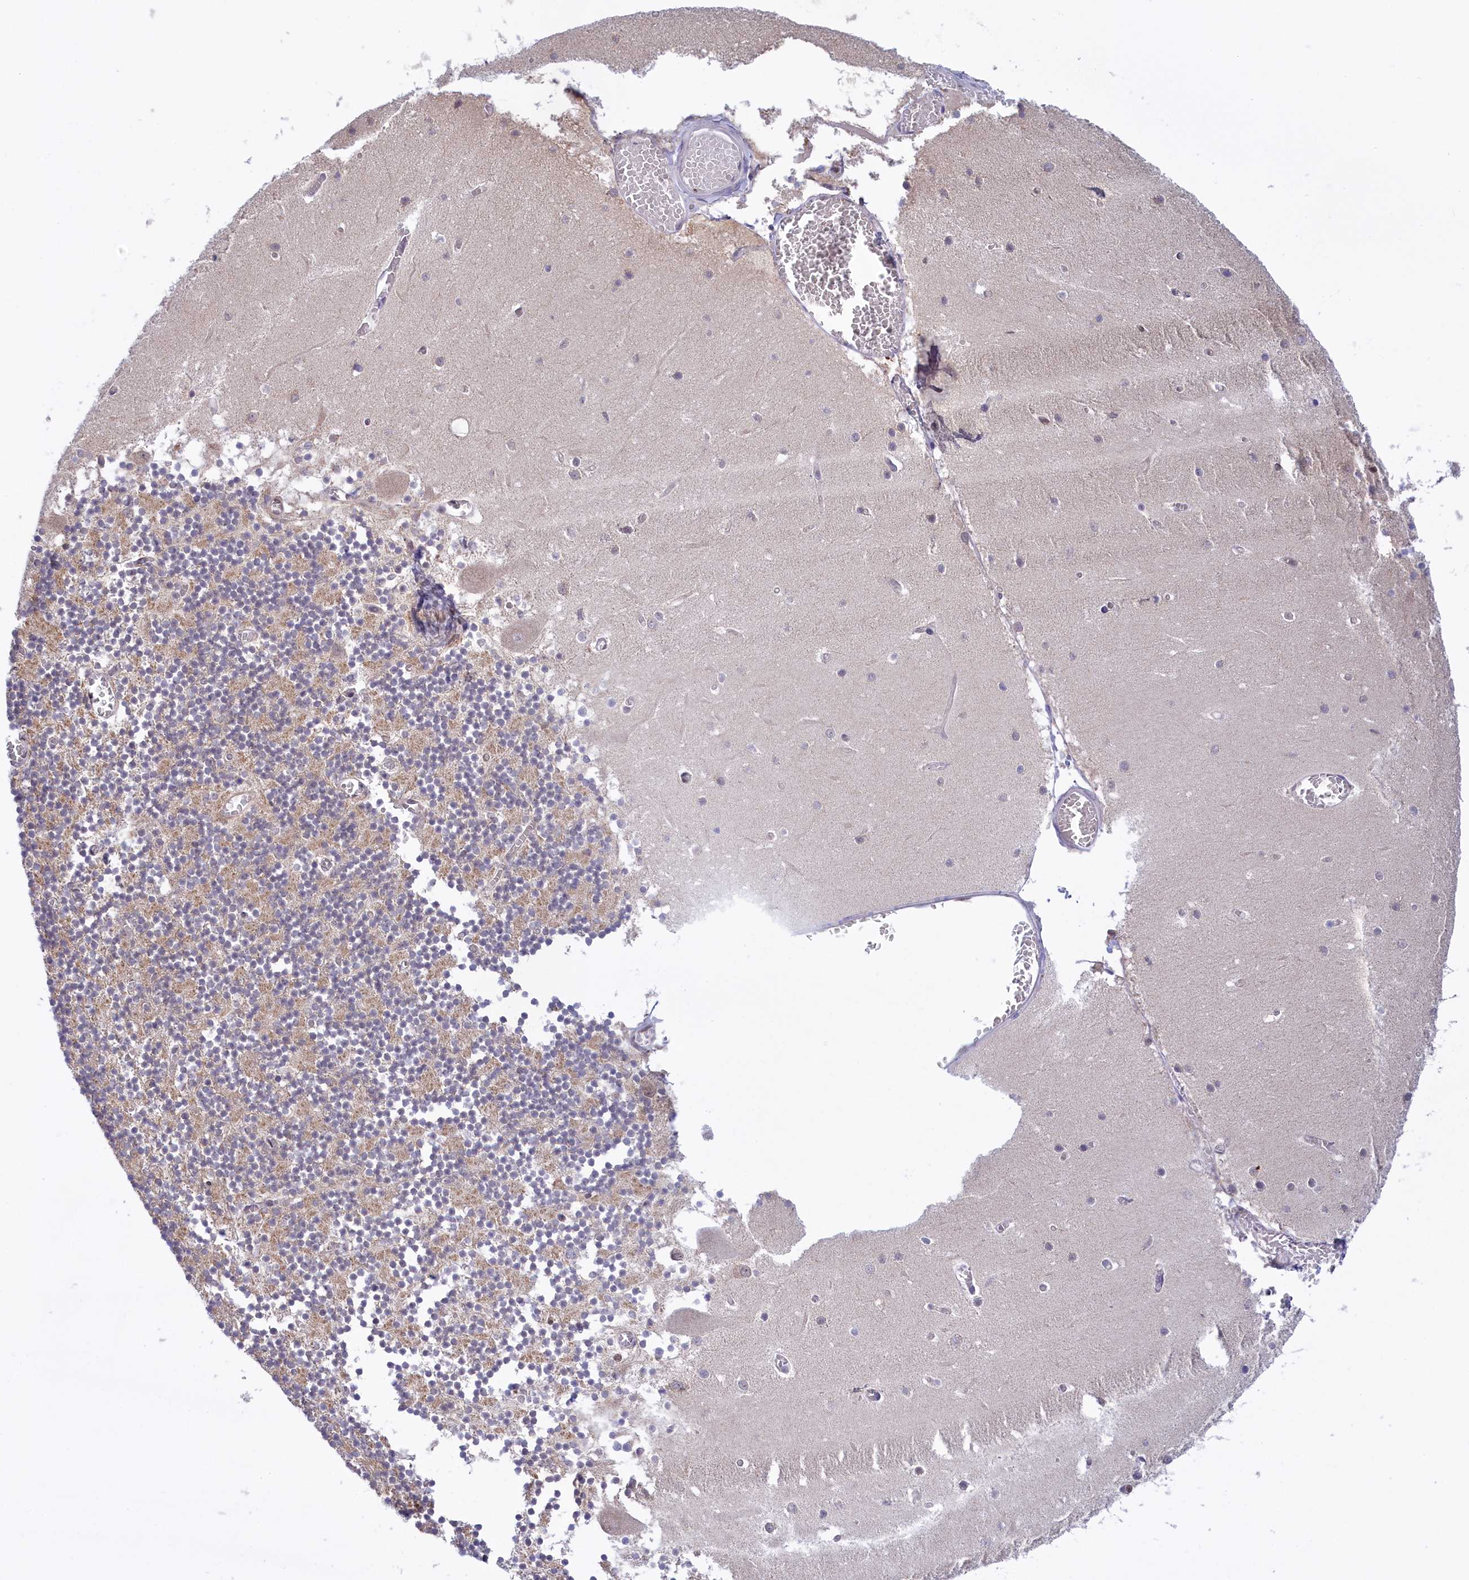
{"staining": {"intensity": "negative", "quantity": "none", "location": "none"}, "tissue": "cerebellum", "cell_type": "Cells in granular layer", "image_type": "normal", "snomed": [{"axis": "morphology", "description": "Normal tissue, NOS"}, {"axis": "topography", "description": "Cerebellum"}], "caption": "Immunohistochemistry histopathology image of unremarkable human cerebellum stained for a protein (brown), which displays no staining in cells in granular layer.", "gene": "IZUMO2", "patient": {"sex": "female", "age": 28}}